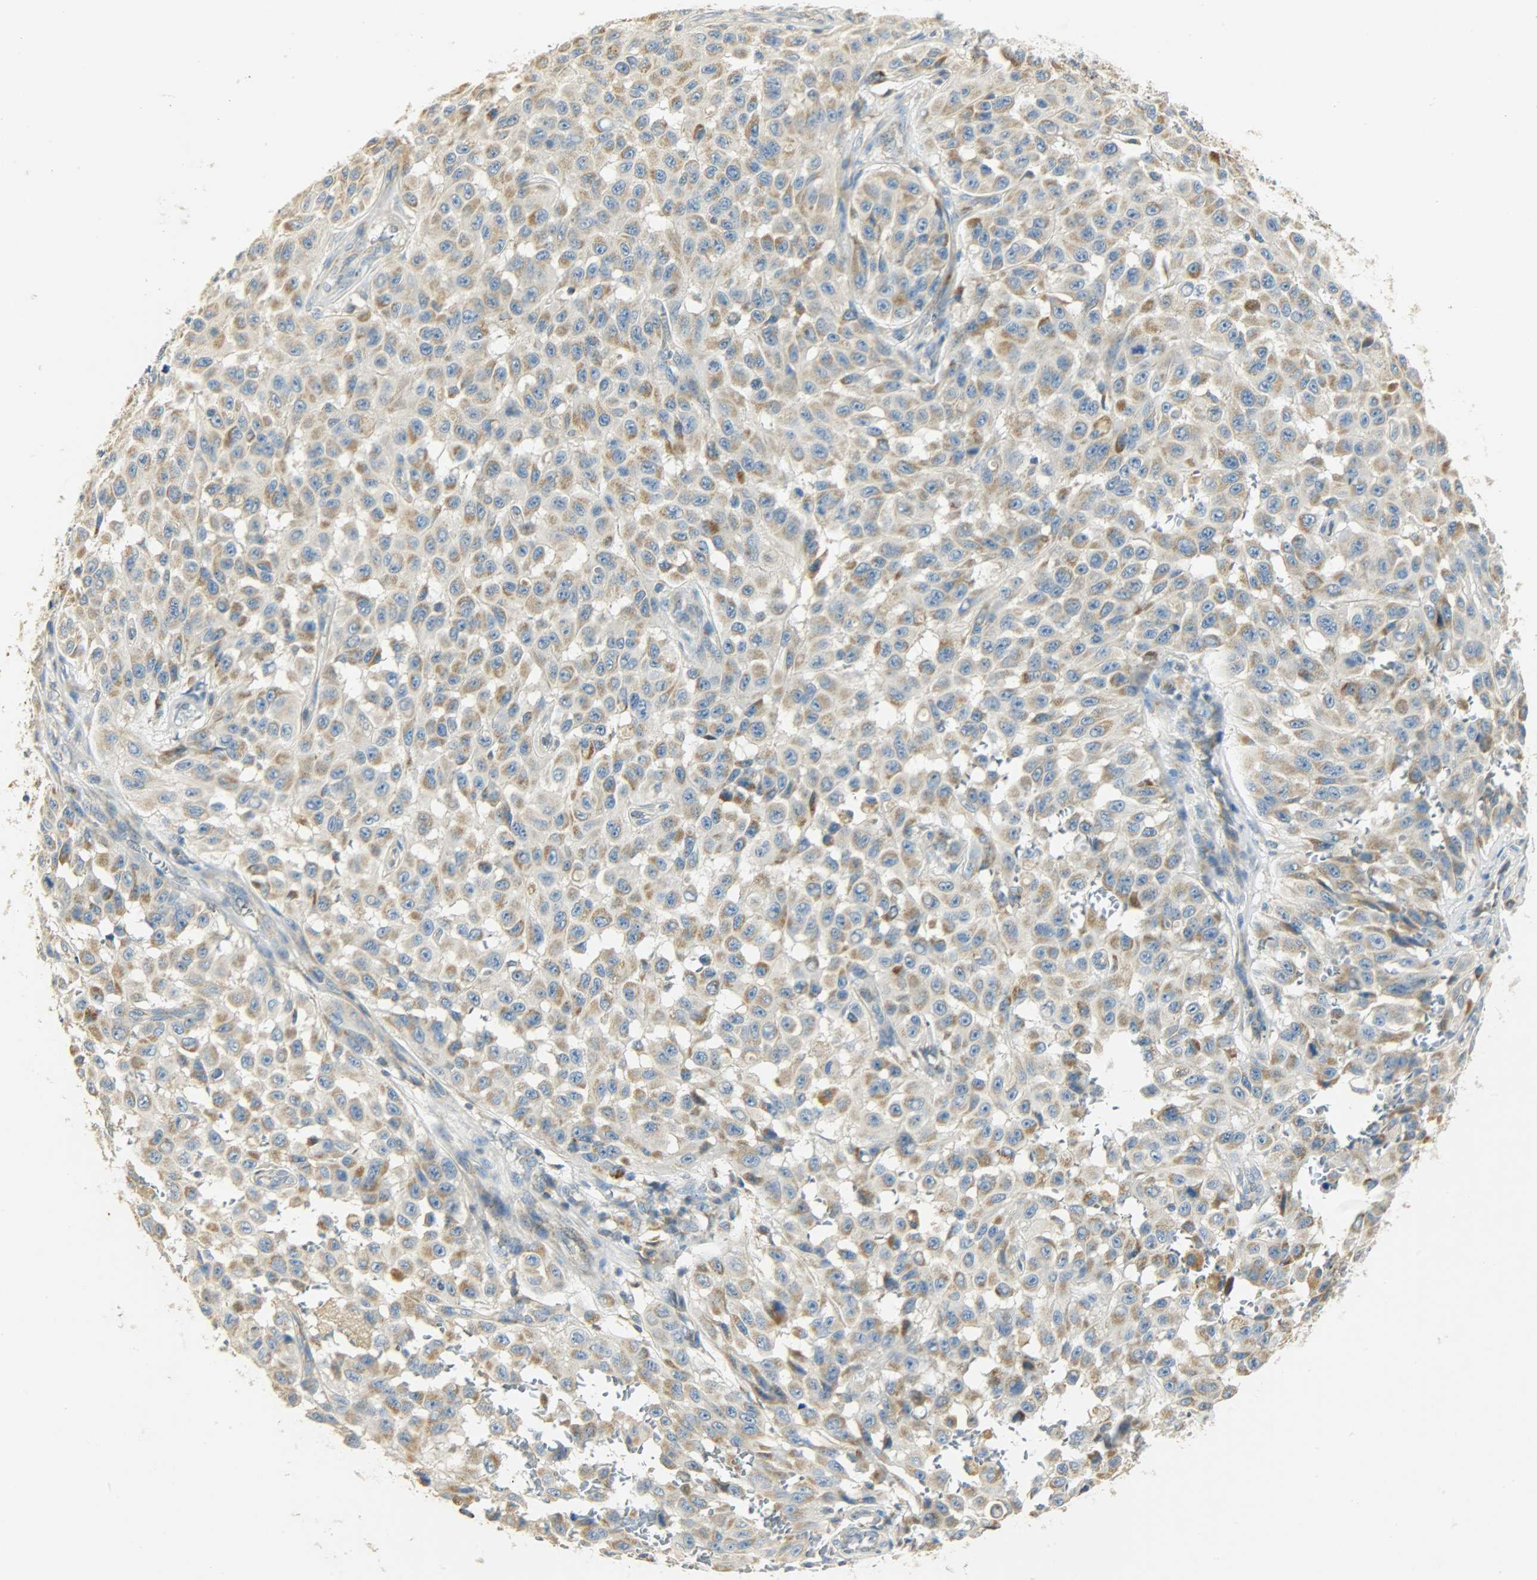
{"staining": {"intensity": "strong", "quantity": ">75%", "location": "cytoplasmic/membranous"}, "tissue": "melanoma", "cell_type": "Tumor cells", "image_type": "cancer", "snomed": [{"axis": "morphology", "description": "Malignant melanoma, NOS"}, {"axis": "topography", "description": "Skin"}], "caption": "Malignant melanoma stained for a protein displays strong cytoplasmic/membranous positivity in tumor cells.", "gene": "NNT", "patient": {"sex": "male", "age": 30}}